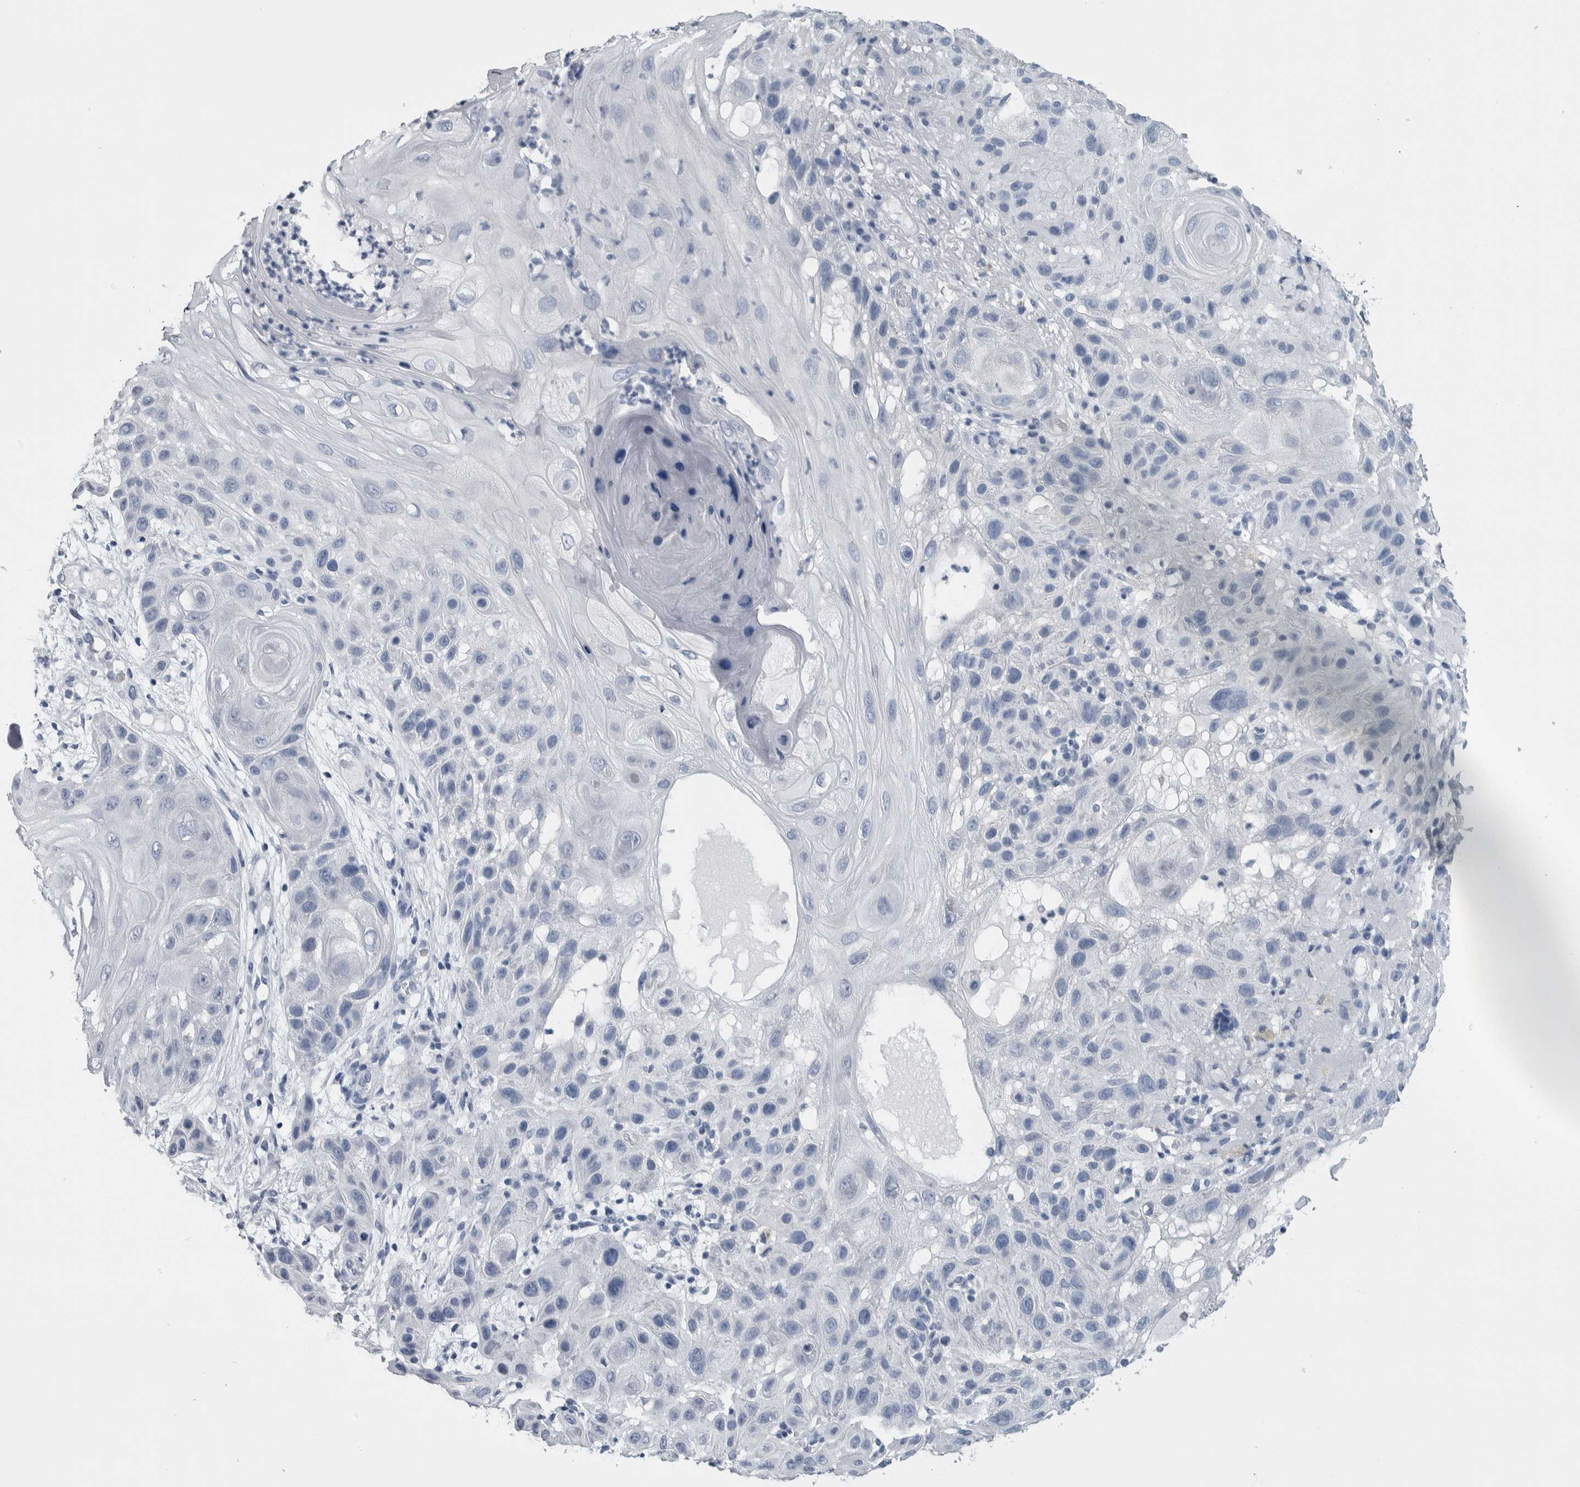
{"staining": {"intensity": "negative", "quantity": "none", "location": "none"}, "tissue": "skin cancer", "cell_type": "Tumor cells", "image_type": "cancer", "snomed": [{"axis": "morphology", "description": "Squamous cell carcinoma, NOS"}, {"axis": "topography", "description": "Skin"}], "caption": "IHC micrograph of skin cancer (squamous cell carcinoma) stained for a protein (brown), which exhibits no staining in tumor cells.", "gene": "CDH17", "patient": {"sex": "female", "age": 96}}